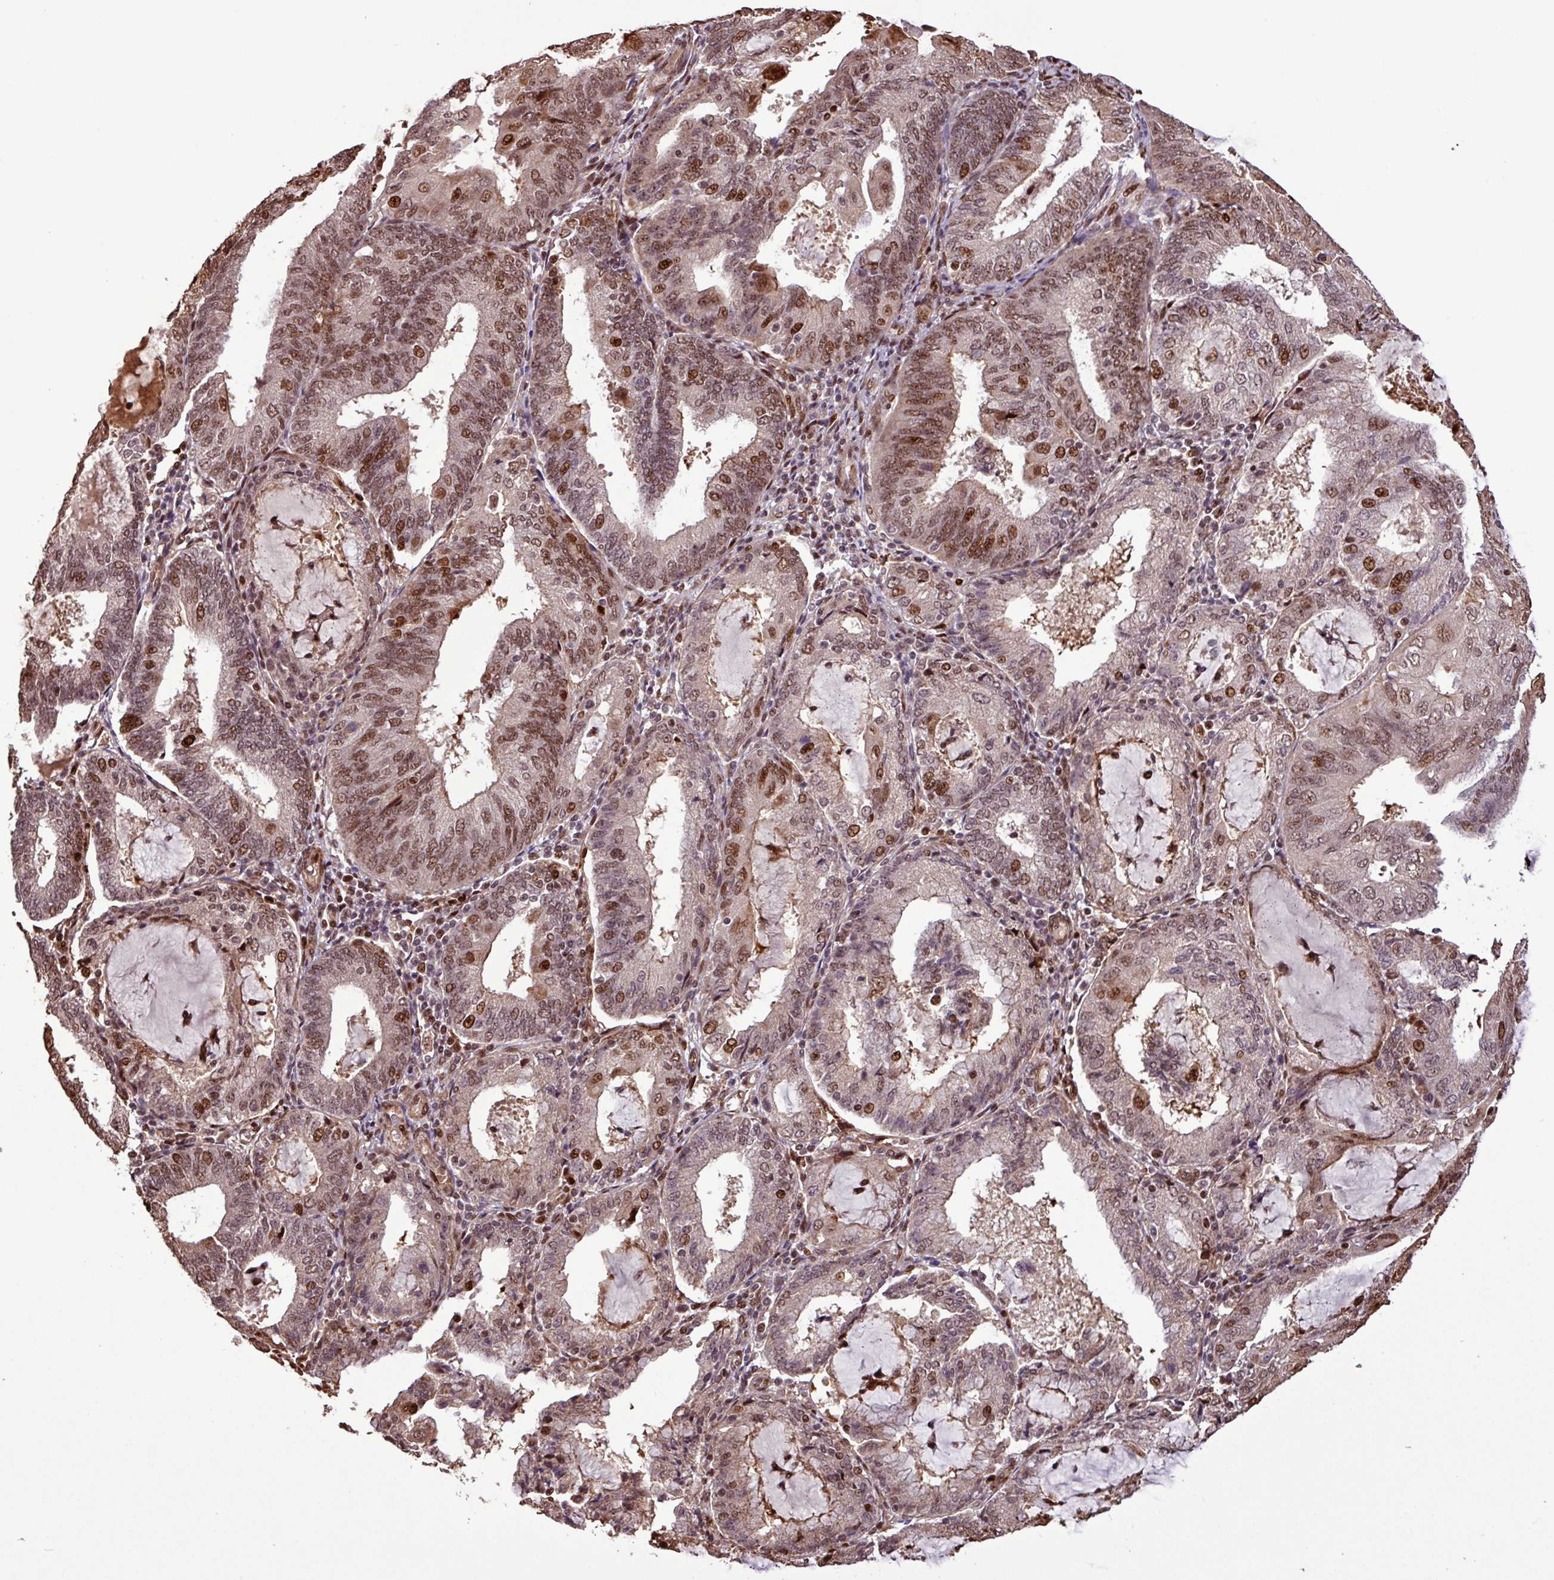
{"staining": {"intensity": "moderate", "quantity": ">75%", "location": "nuclear"}, "tissue": "endometrial cancer", "cell_type": "Tumor cells", "image_type": "cancer", "snomed": [{"axis": "morphology", "description": "Adenocarcinoma, NOS"}, {"axis": "topography", "description": "Endometrium"}], "caption": "A high-resolution micrograph shows immunohistochemistry staining of endometrial cancer (adenocarcinoma), which demonstrates moderate nuclear expression in about >75% of tumor cells.", "gene": "SLC22A24", "patient": {"sex": "female", "age": 81}}